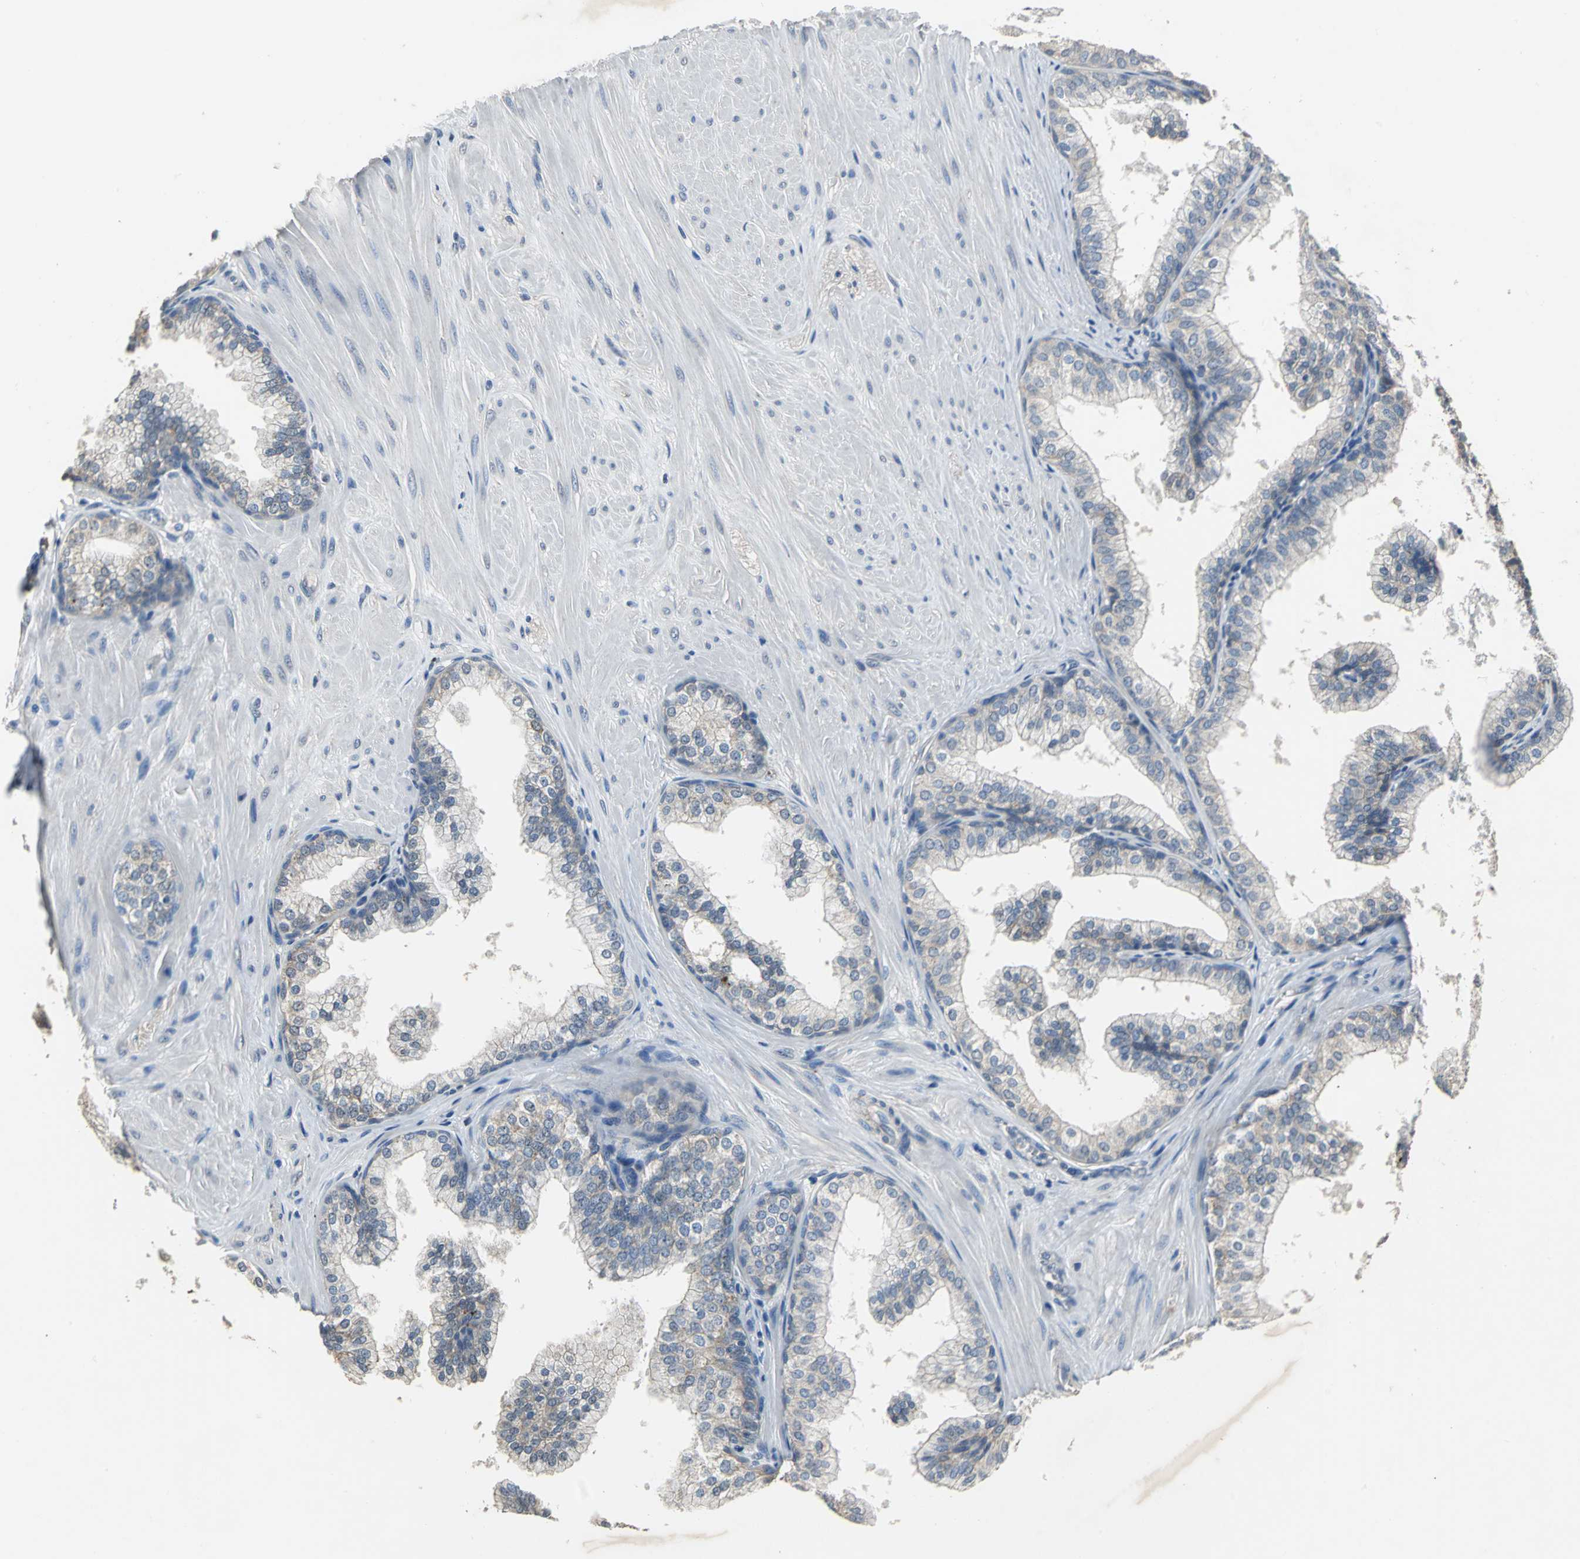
{"staining": {"intensity": "weak", "quantity": ">75%", "location": "cytoplasmic/membranous"}, "tissue": "prostate", "cell_type": "Glandular cells", "image_type": "normal", "snomed": [{"axis": "morphology", "description": "Normal tissue, NOS"}, {"axis": "topography", "description": "Prostate"}], "caption": "Weak cytoplasmic/membranous positivity for a protein is appreciated in about >75% of glandular cells of unremarkable prostate using immunohistochemistry.", "gene": "OCLN", "patient": {"sex": "male", "age": 60}}